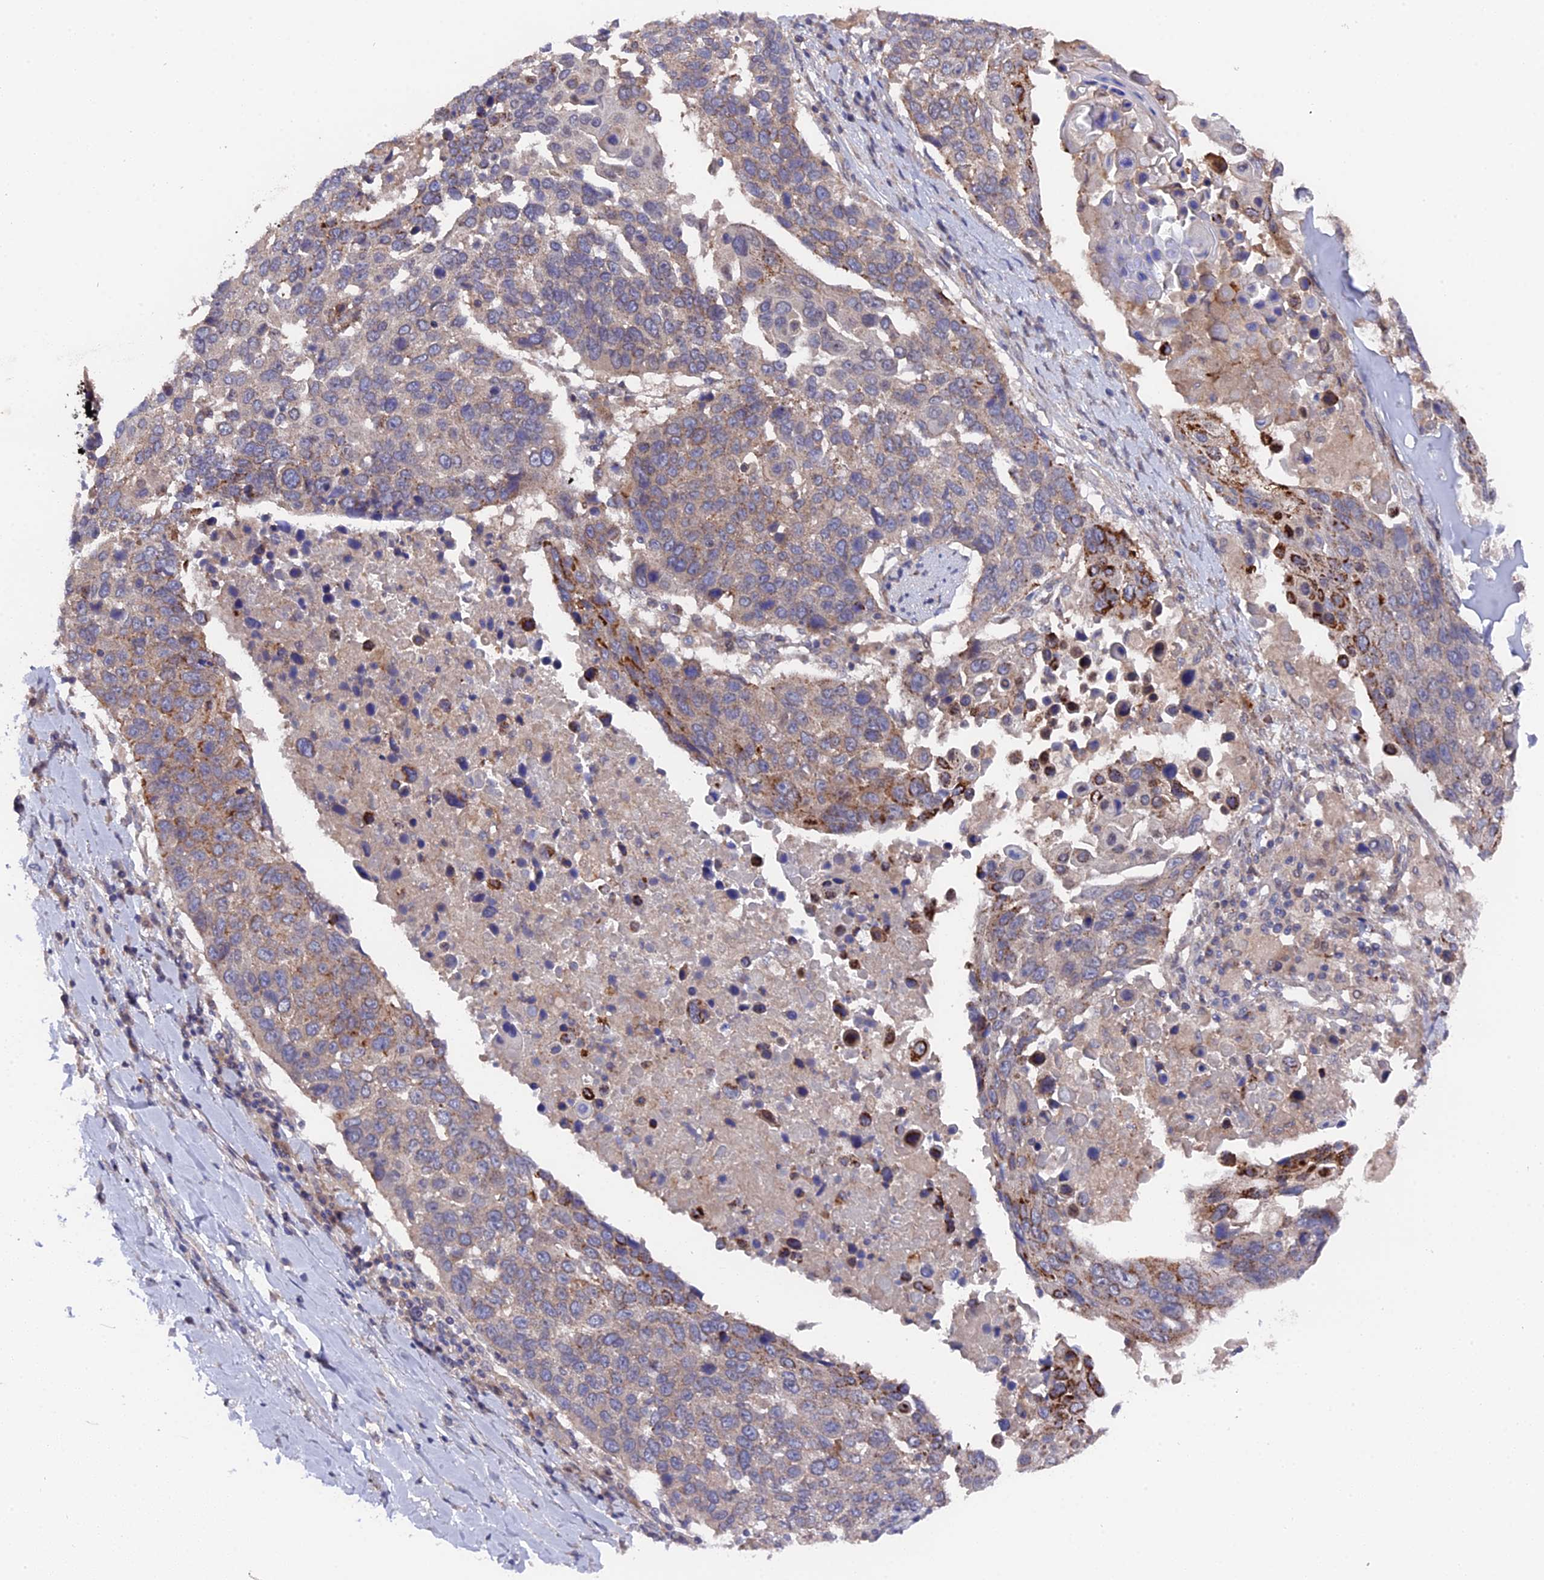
{"staining": {"intensity": "weak", "quantity": "25%-75%", "location": "cytoplasmic/membranous"}, "tissue": "lung cancer", "cell_type": "Tumor cells", "image_type": "cancer", "snomed": [{"axis": "morphology", "description": "Squamous cell carcinoma, NOS"}, {"axis": "topography", "description": "Lung"}], "caption": "A high-resolution photomicrograph shows IHC staining of lung cancer (squamous cell carcinoma), which displays weak cytoplasmic/membranous staining in approximately 25%-75% of tumor cells.", "gene": "ZCCHC2", "patient": {"sex": "male", "age": 66}}